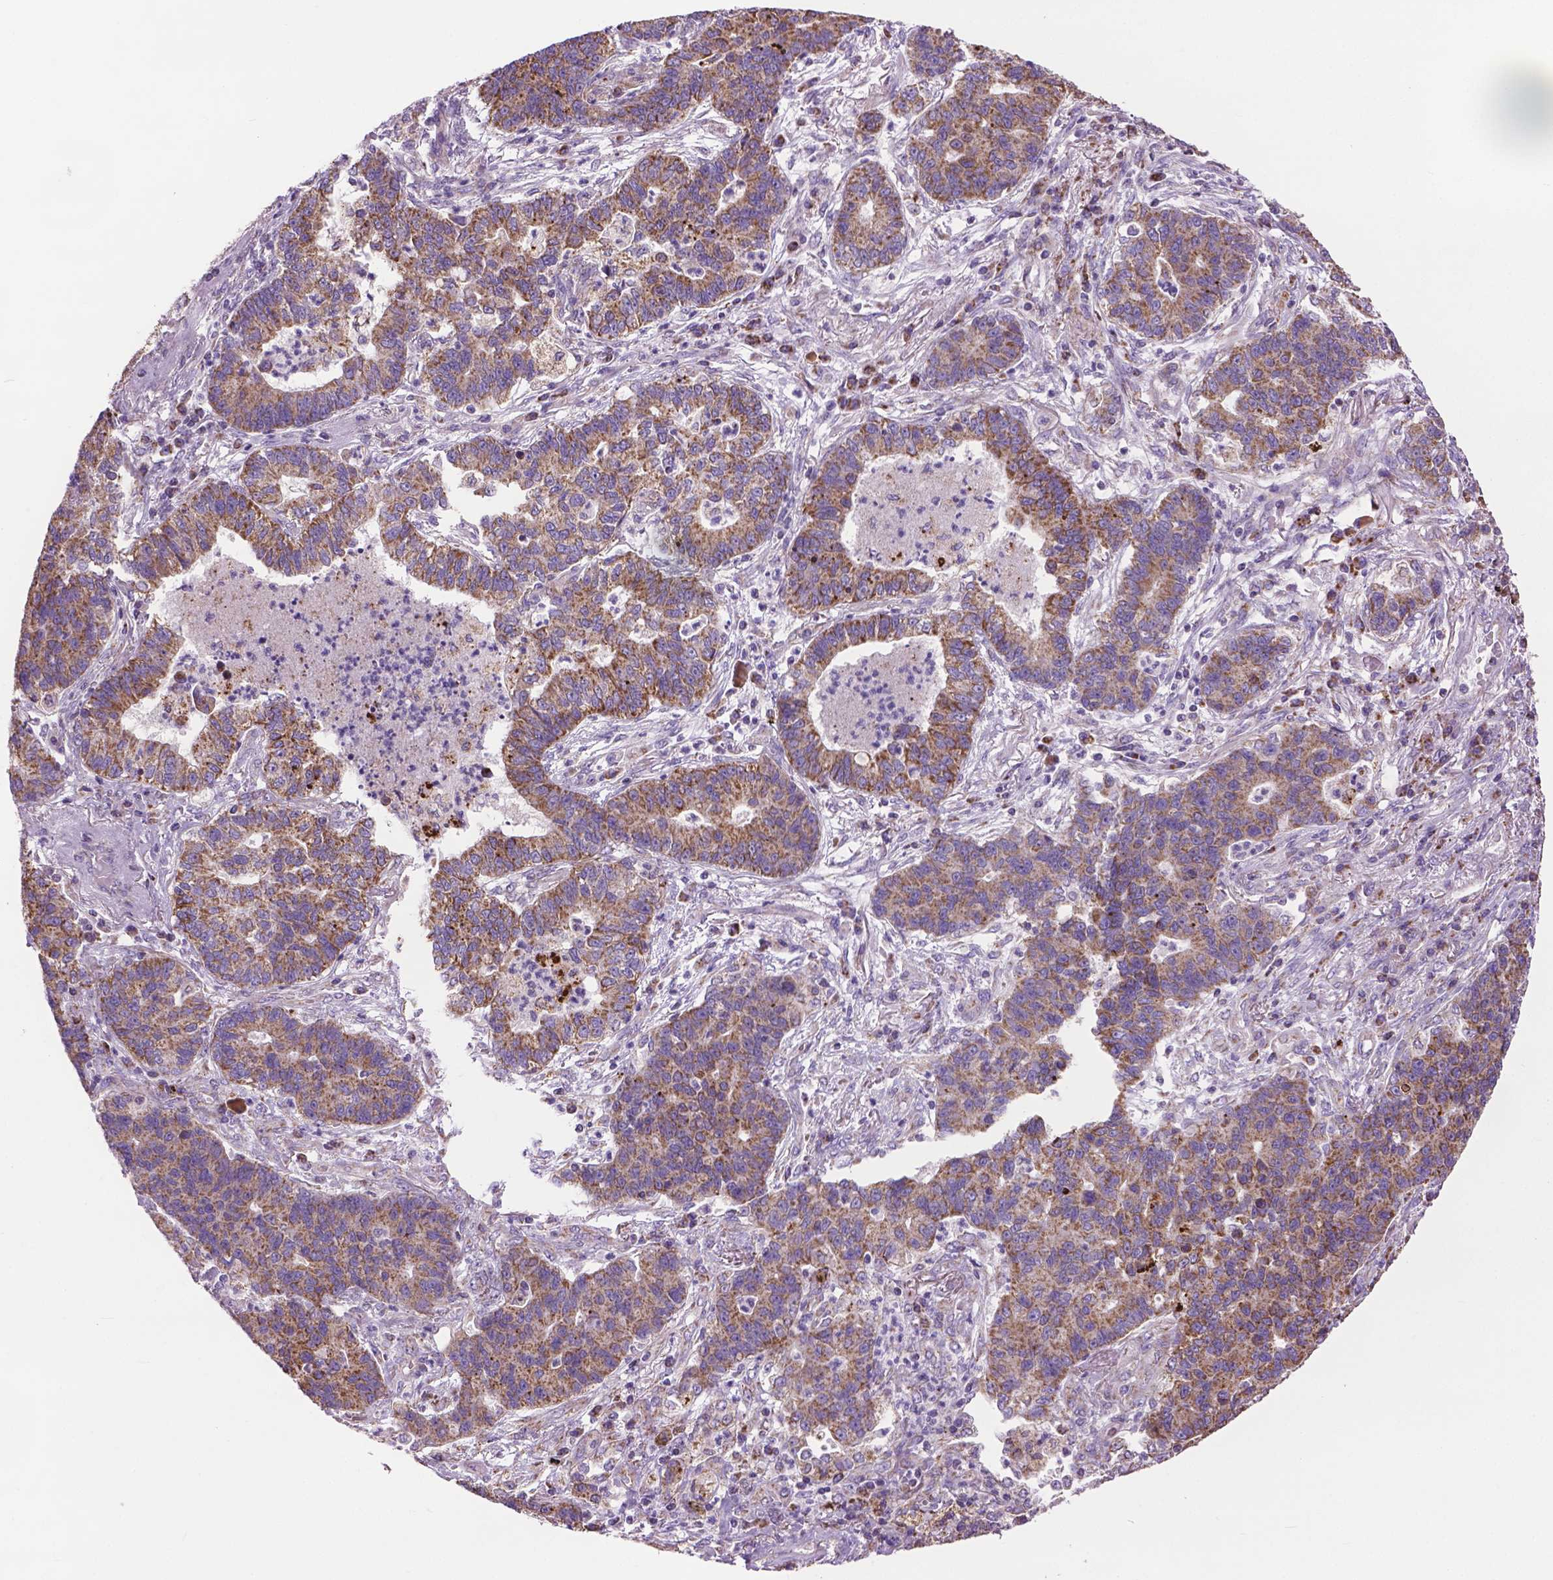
{"staining": {"intensity": "moderate", "quantity": ">75%", "location": "cytoplasmic/membranous"}, "tissue": "lung cancer", "cell_type": "Tumor cells", "image_type": "cancer", "snomed": [{"axis": "morphology", "description": "Adenocarcinoma, NOS"}, {"axis": "topography", "description": "Lung"}], "caption": "The immunohistochemical stain highlights moderate cytoplasmic/membranous expression in tumor cells of lung cancer (adenocarcinoma) tissue.", "gene": "VDAC1", "patient": {"sex": "female", "age": 57}}